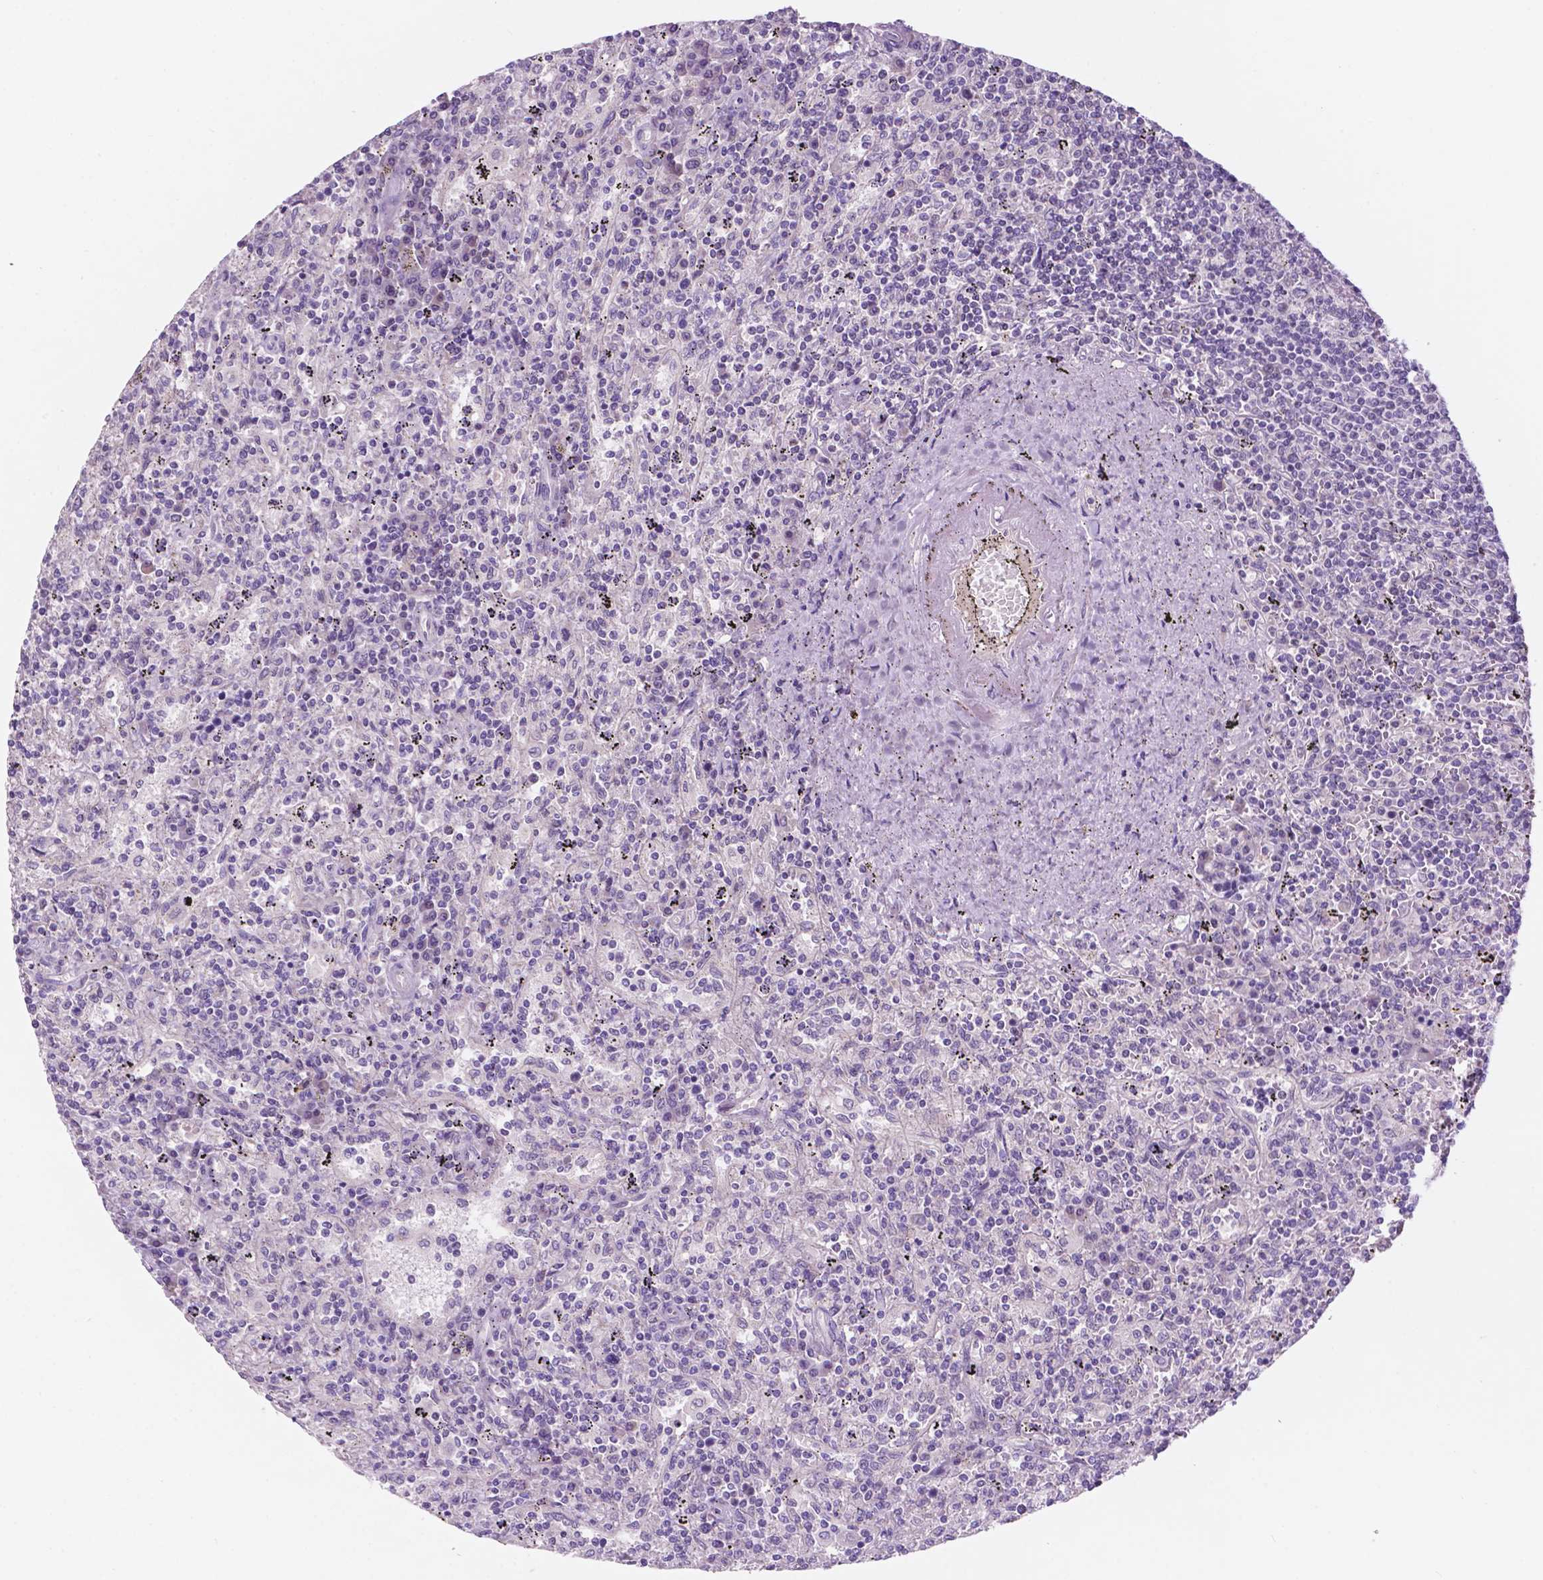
{"staining": {"intensity": "negative", "quantity": "none", "location": "none"}, "tissue": "lymphoma", "cell_type": "Tumor cells", "image_type": "cancer", "snomed": [{"axis": "morphology", "description": "Malignant lymphoma, non-Hodgkin's type, Low grade"}, {"axis": "topography", "description": "Spleen"}], "caption": "Tumor cells show no significant positivity in malignant lymphoma, non-Hodgkin's type (low-grade).", "gene": "FAM50B", "patient": {"sex": "male", "age": 62}}